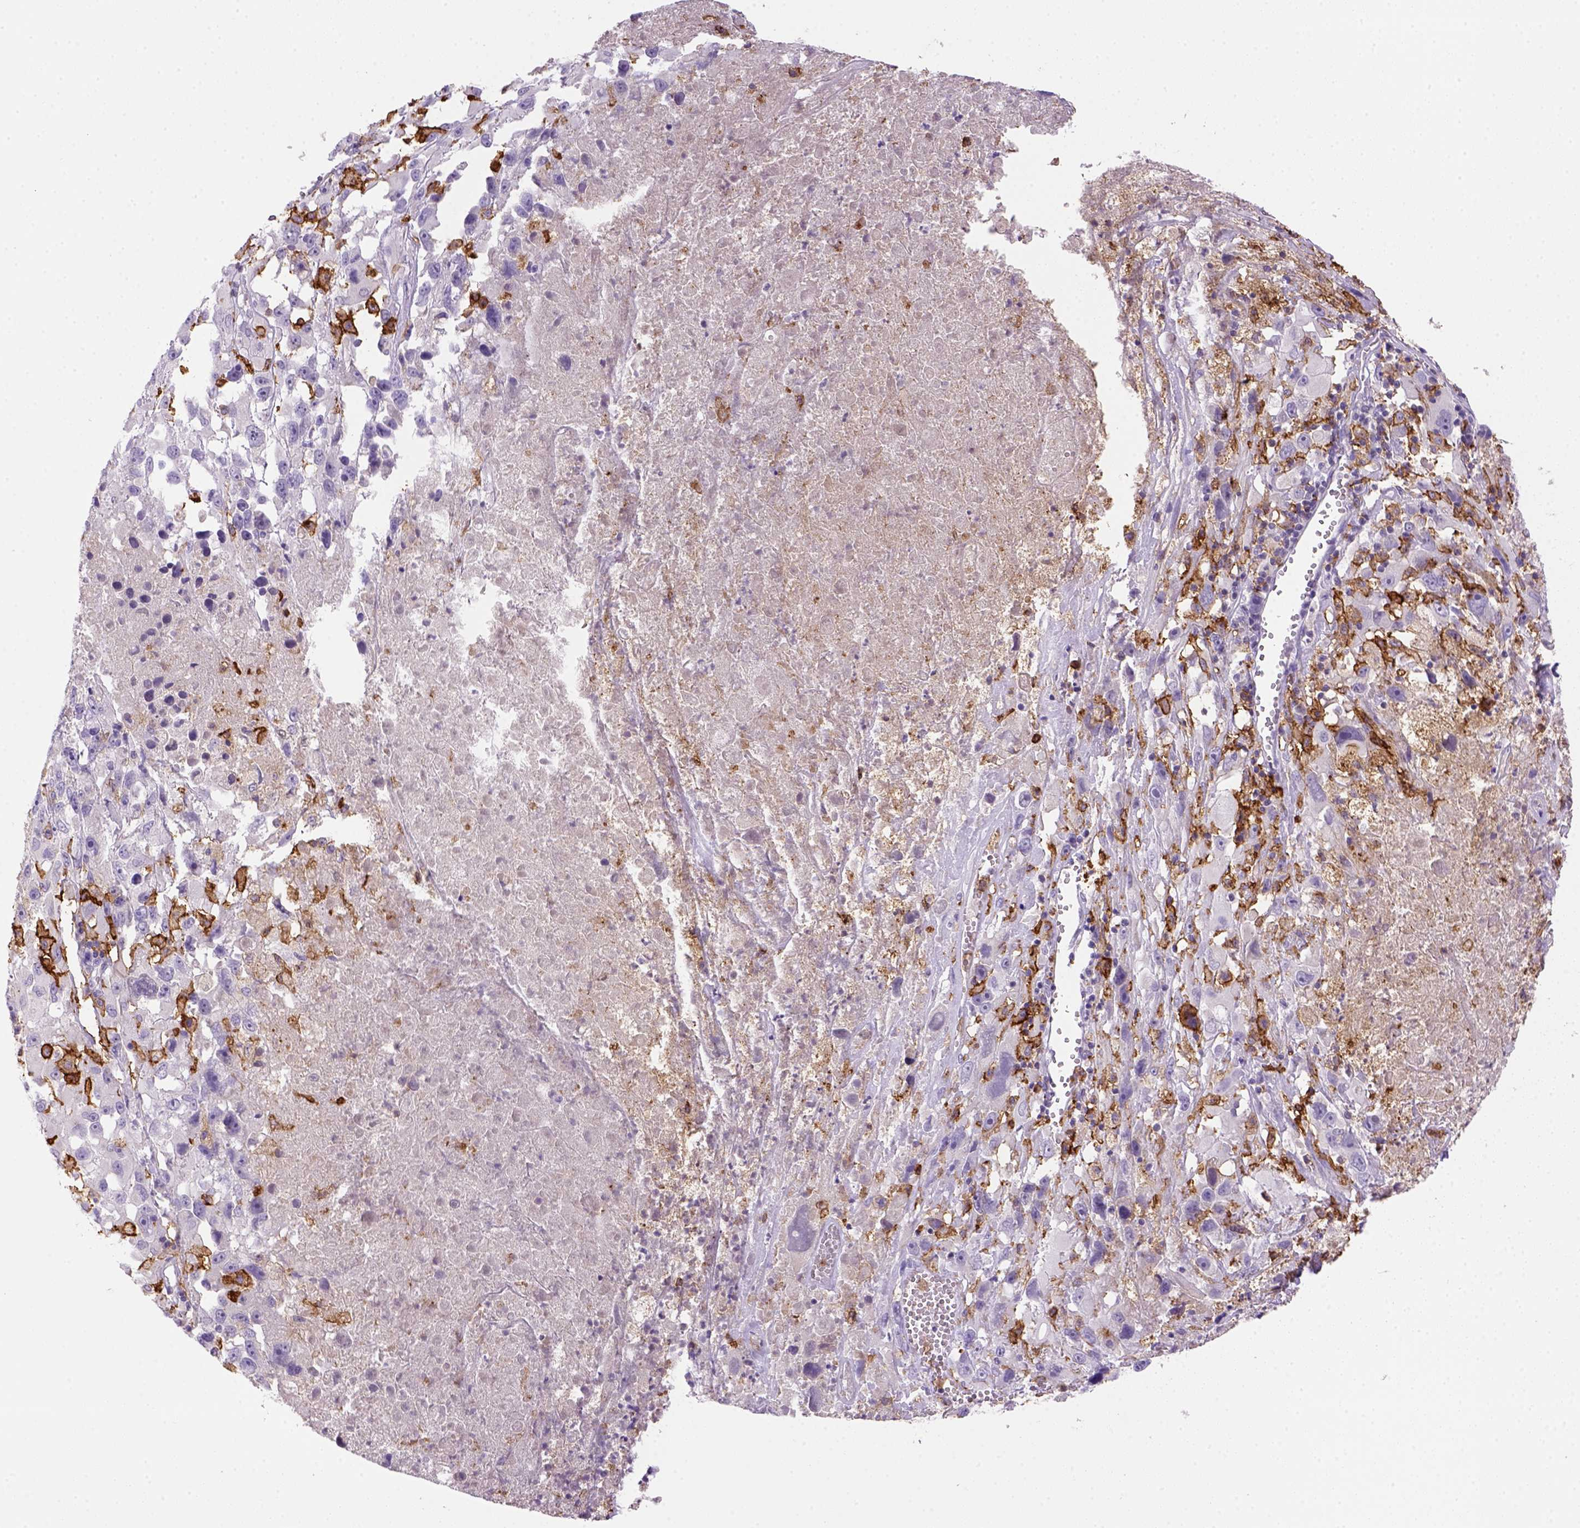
{"staining": {"intensity": "negative", "quantity": "none", "location": "none"}, "tissue": "melanoma", "cell_type": "Tumor cells", "image_type": "cancer", "snomed": [{"axis": "morphology", "description": "Malignant melanoma, Metastatic site"}, {"axis": "topography", "description": "Lymph node"}], "caption": "Malignant melanoma (metastatic site) was stained to show a protein in brown. There is no significant staining in tumor cells.", "gene": "CD14", "patient": {"sex": "male", "age": 50}}